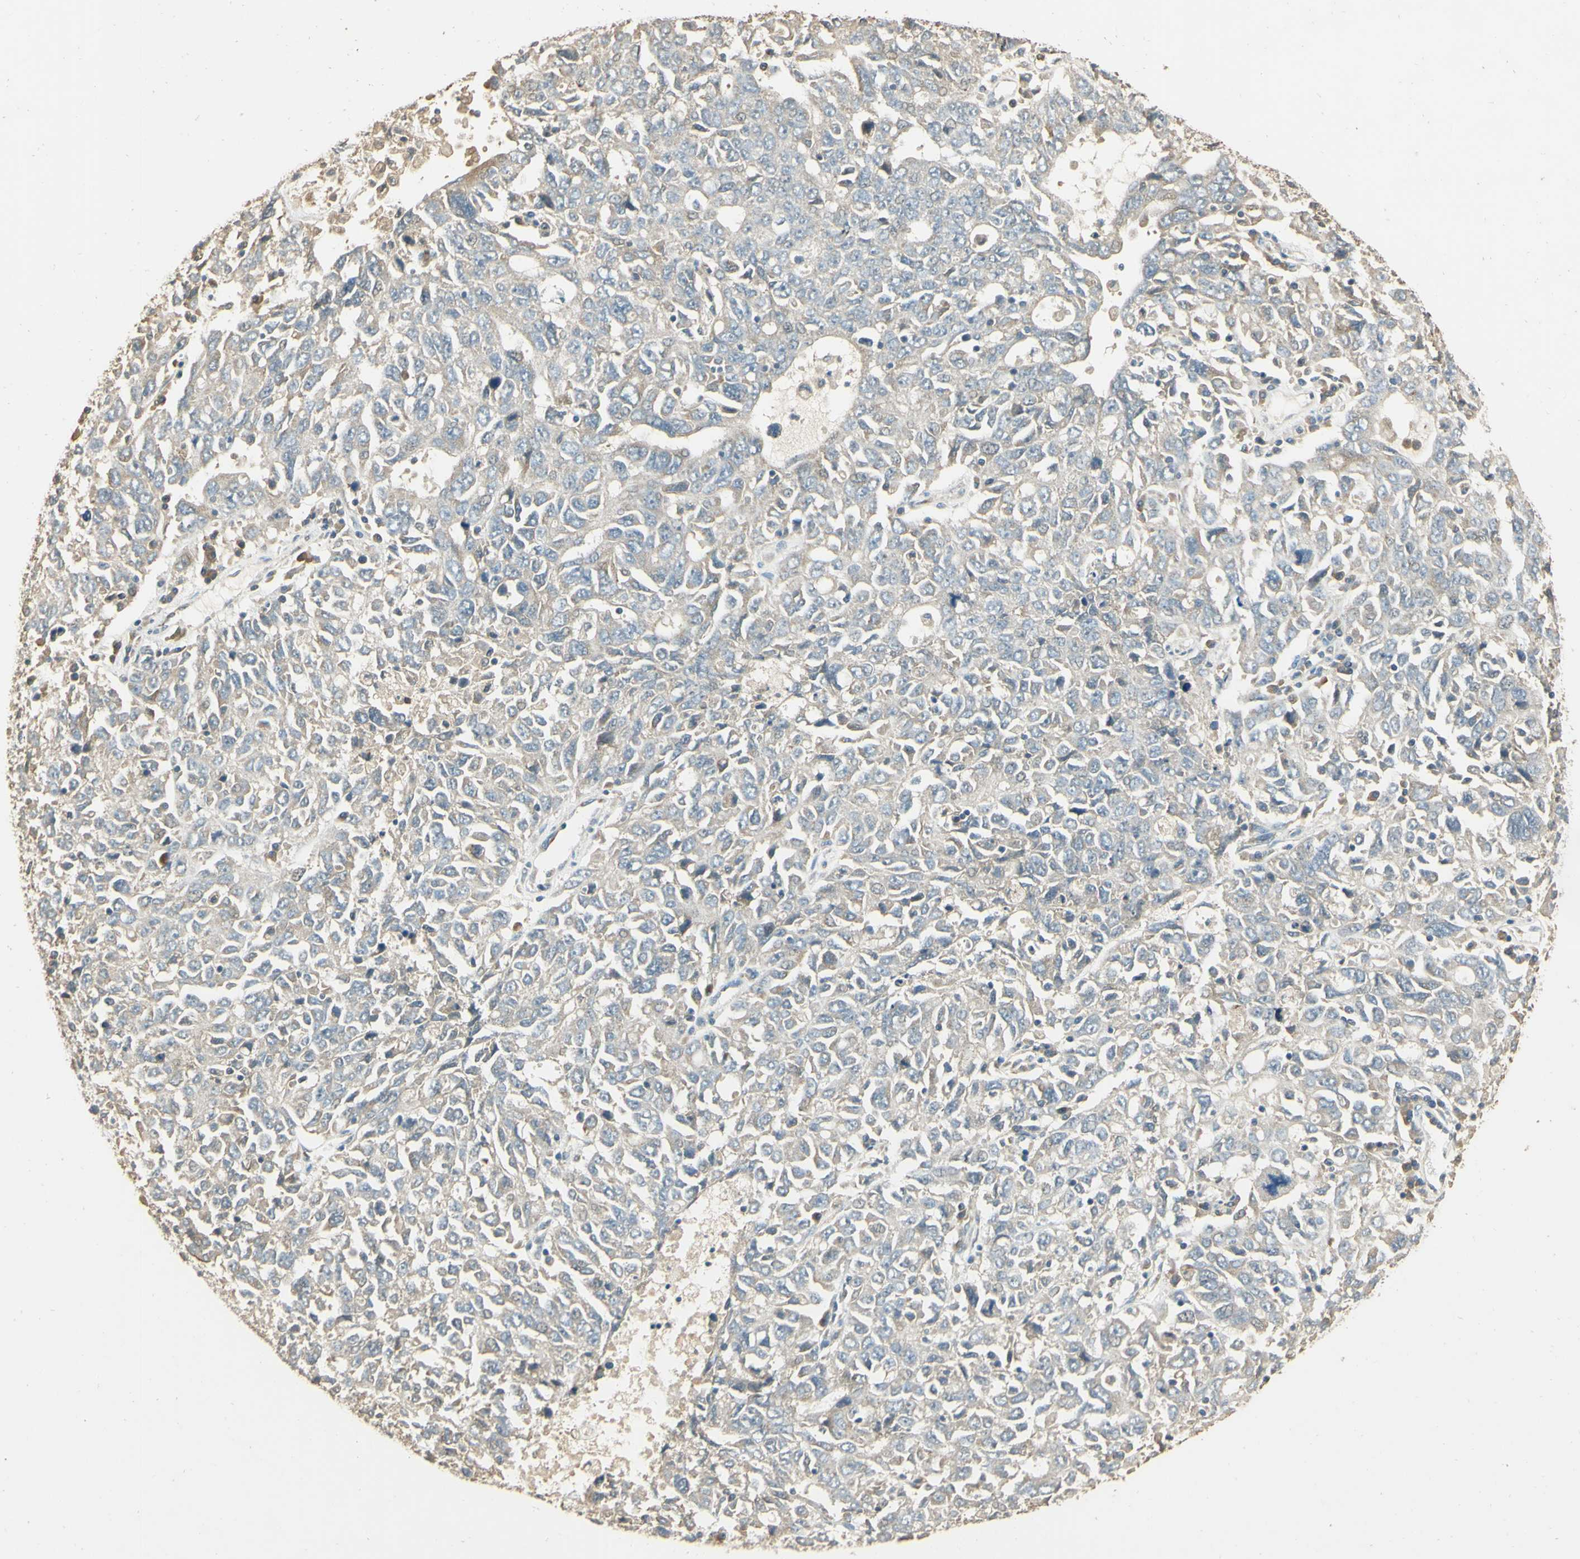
{"staining": {"intensity": "weak", "quantity": "25%-75%", "location": "cytoplasmic/membranous"}, "tissue": "ovarian cancer", "cell_type": "Tumor cells", "image_type": "cancer", "snomed": [{"axis": "morphology", "description": "Carcinoma, endometroid"}, {"axis": "topography", "description": "Ovary"}], "caption": "An immunohistochemistry micrograph of neoplastic tissue is shown. Protein staining in brown shows weak cytoplasmic/membranous positivity in ovarian endometroid carcinoma within tumor cells. (DAB = brown stain, brightfield microscopy at high magnification).", "gene": "UXS1", "patient": {"sex": "female", "age": 62}}